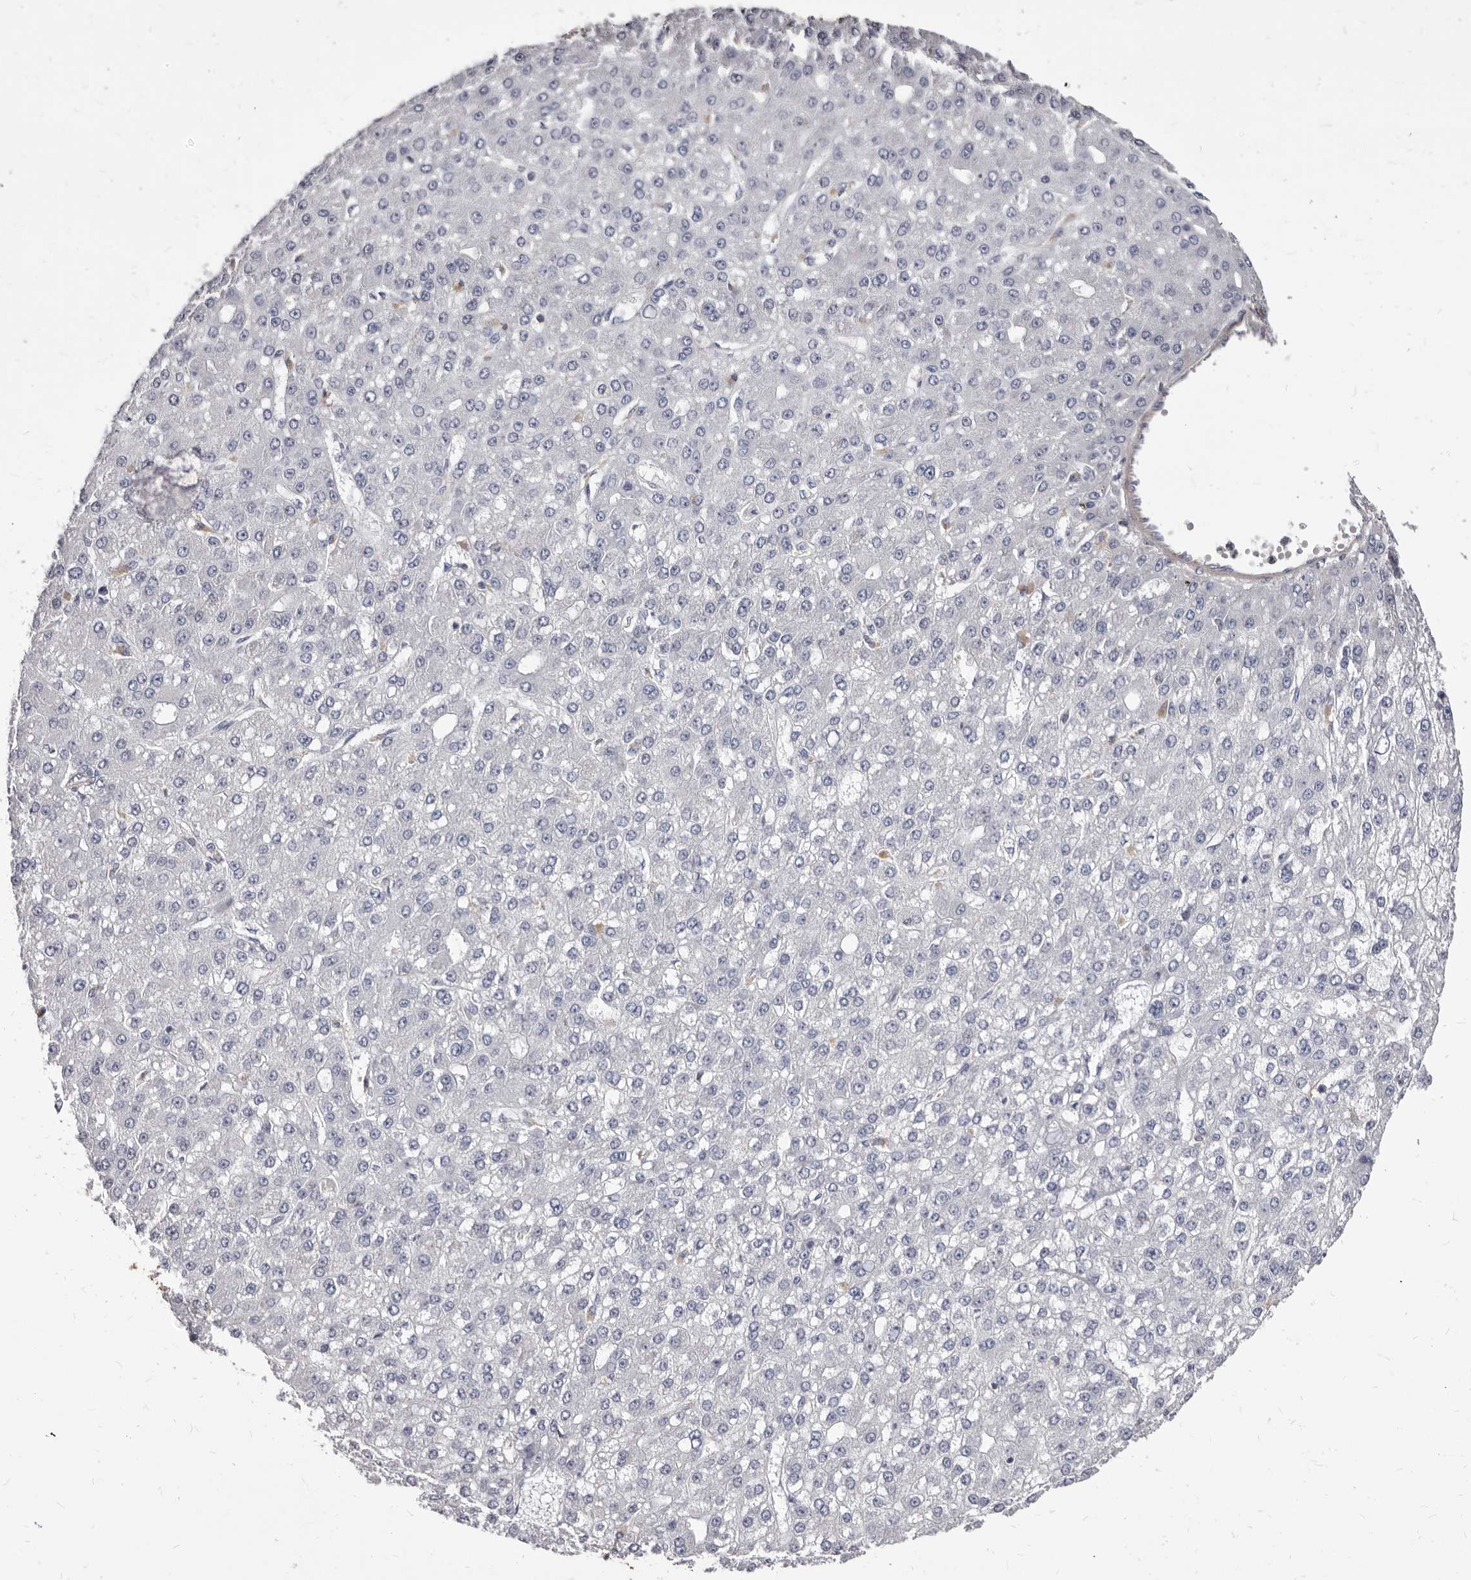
{"staining": {"intensity": "negative", "quantity": "none", "location": "none"}, "tissue": "liver cancer", "cell_type": "Tumor cells", "image_type": "cancer", "snomed": [{"axis": "morphology", "description": "Carcinoma, Hepatocellular, NOS"}, {"axis": "topography", "description": "Liver"}], "caption": "Immunohistochemistry (IHC) histopathology image of neoplastic tissue: human liver hepatocellular carcinoma stained with DAB (3,3'-diaminobenzidine) displays no significant protein positivity in tumor cells. (Brightfield microscopy of DAB immunohistochemistry at high magnification).", "gene": "NIBAN1", "patient": {"sex": "male", "age": 67}}